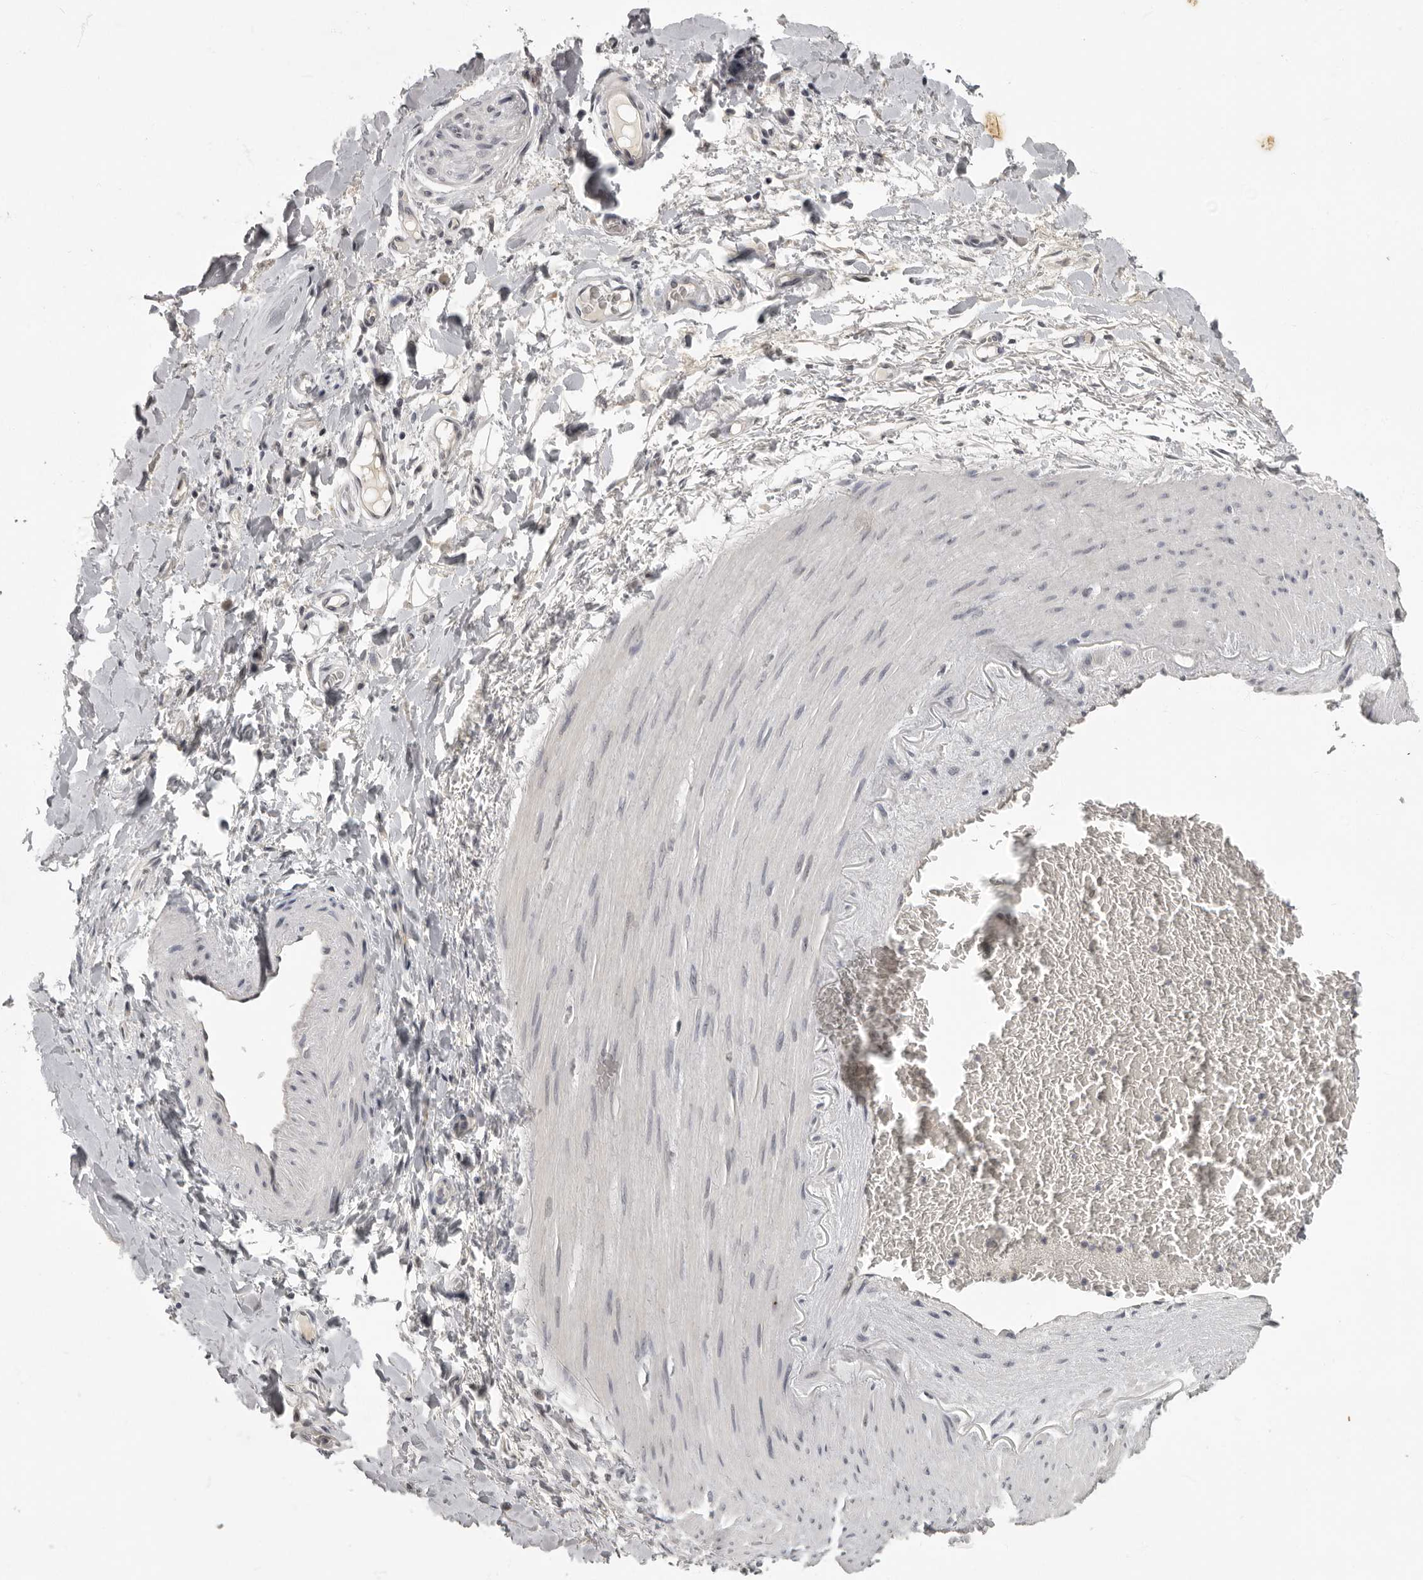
{"staining": {"intensity": "weak", "quantity": ">75%", "location": "nuclear"}, "tissue": "adipose tissue", "cell_type": "Adipocytes", "image_type": "normal", "snomed": [{"axis": "morphology", "description": "Normal tissue, NOS"}, {"axis": "morphology", "description": "Adenocarcinoma, NOS"}, {"axis": "topography", "description": "Esophagus"}], "caption": "Immunohistochemical staining of normal human adipose tissue displays low levels of weak nuclear positivity in approximately >75% of adipocytes.", "gene": "MRTO4", "patient": {"sex": "male", "age": 62}}